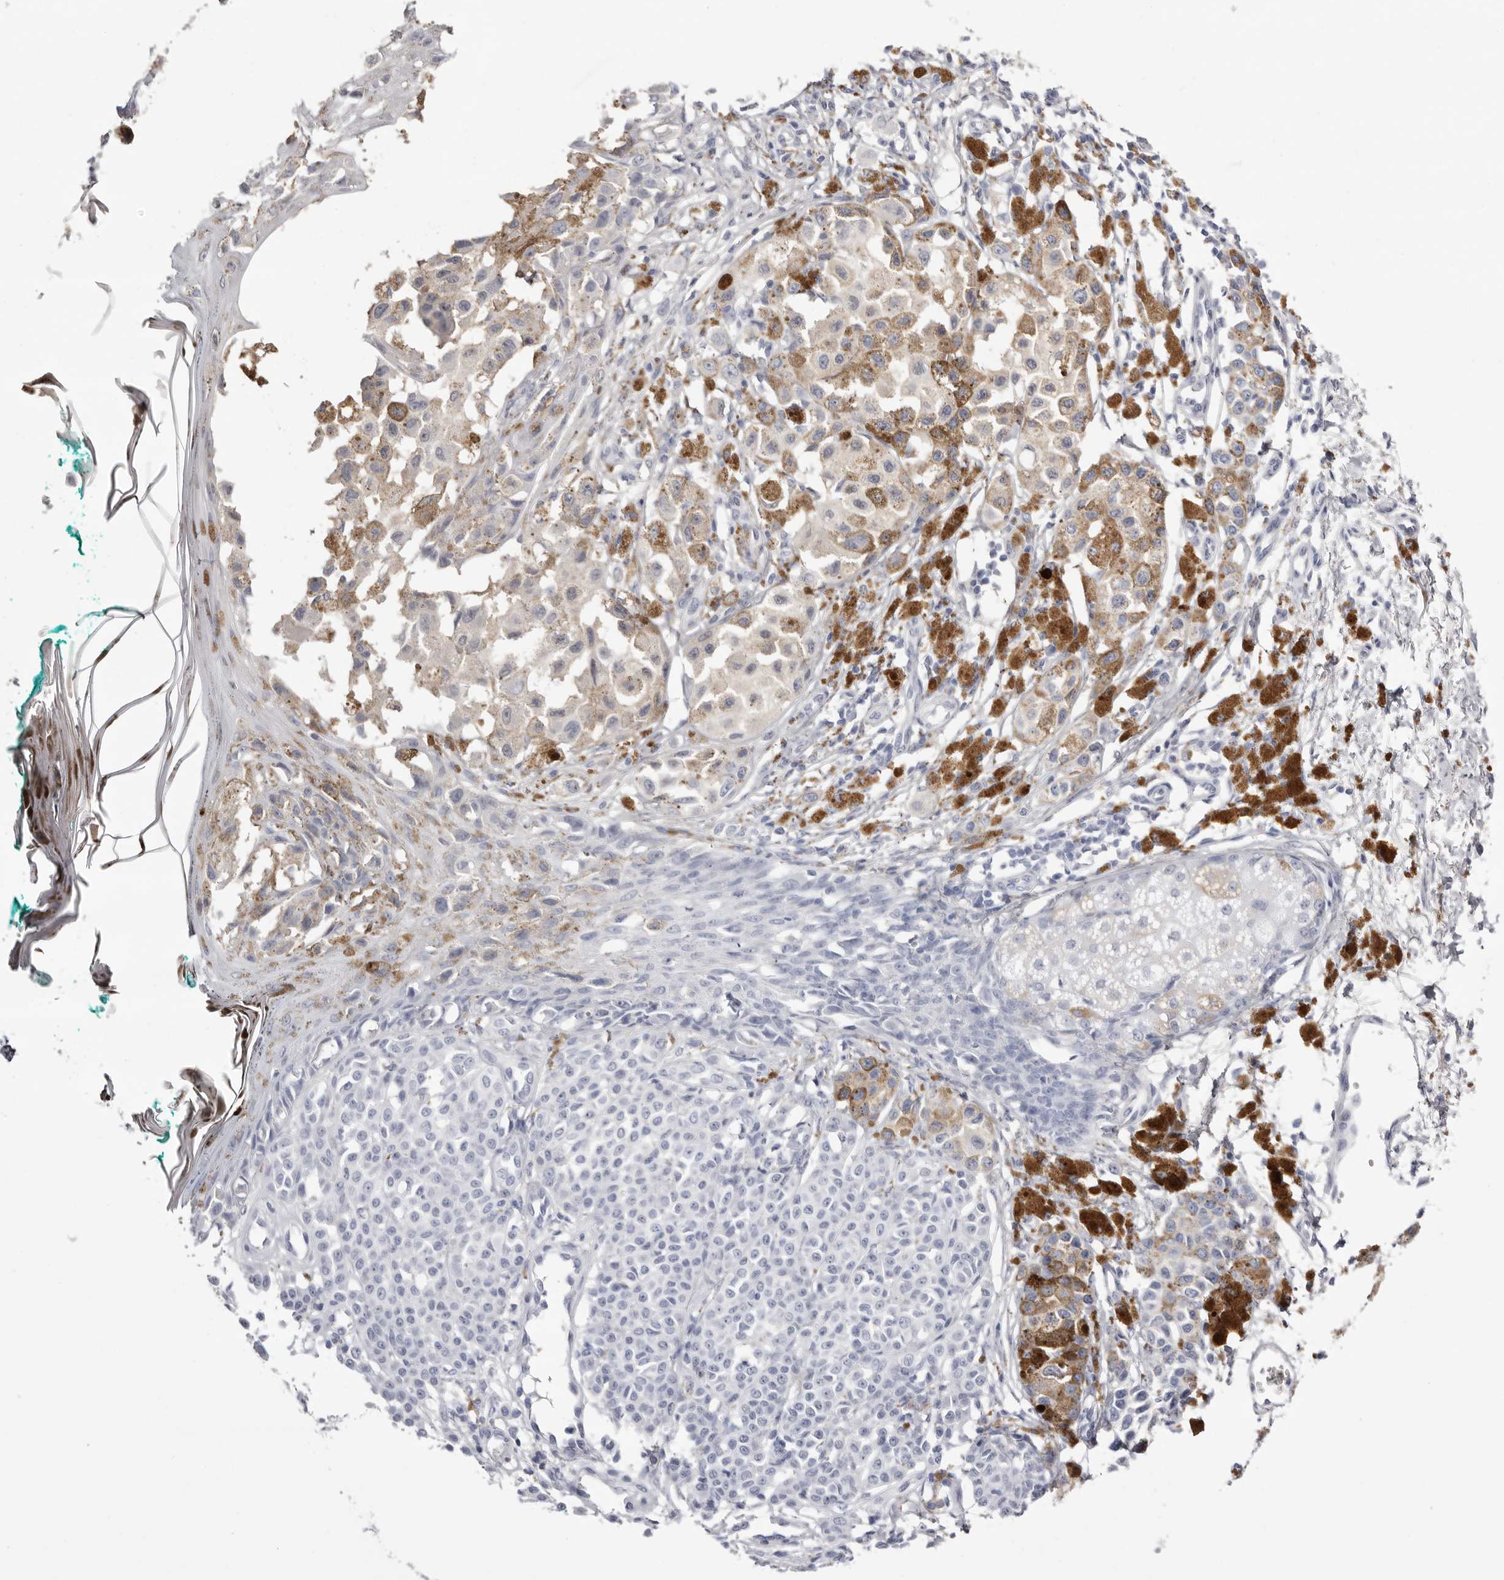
{"staining": {"intensity": "negative", "quantity": "none", "location": "none"}, "tissue": "melanoma", "cell_type": "Tumor cells", "image_type": "cancer", "snomed": [{"axis": "morphology", "description": "Malignant melanoma, NOS"}, {"axis": "topography", "description": "Skin of leg"}], "caption": "Tumor cells show no significant staining in malignant melanoma.", "gene": "LPO", "patient": {"sex": "female", "age": 72}}